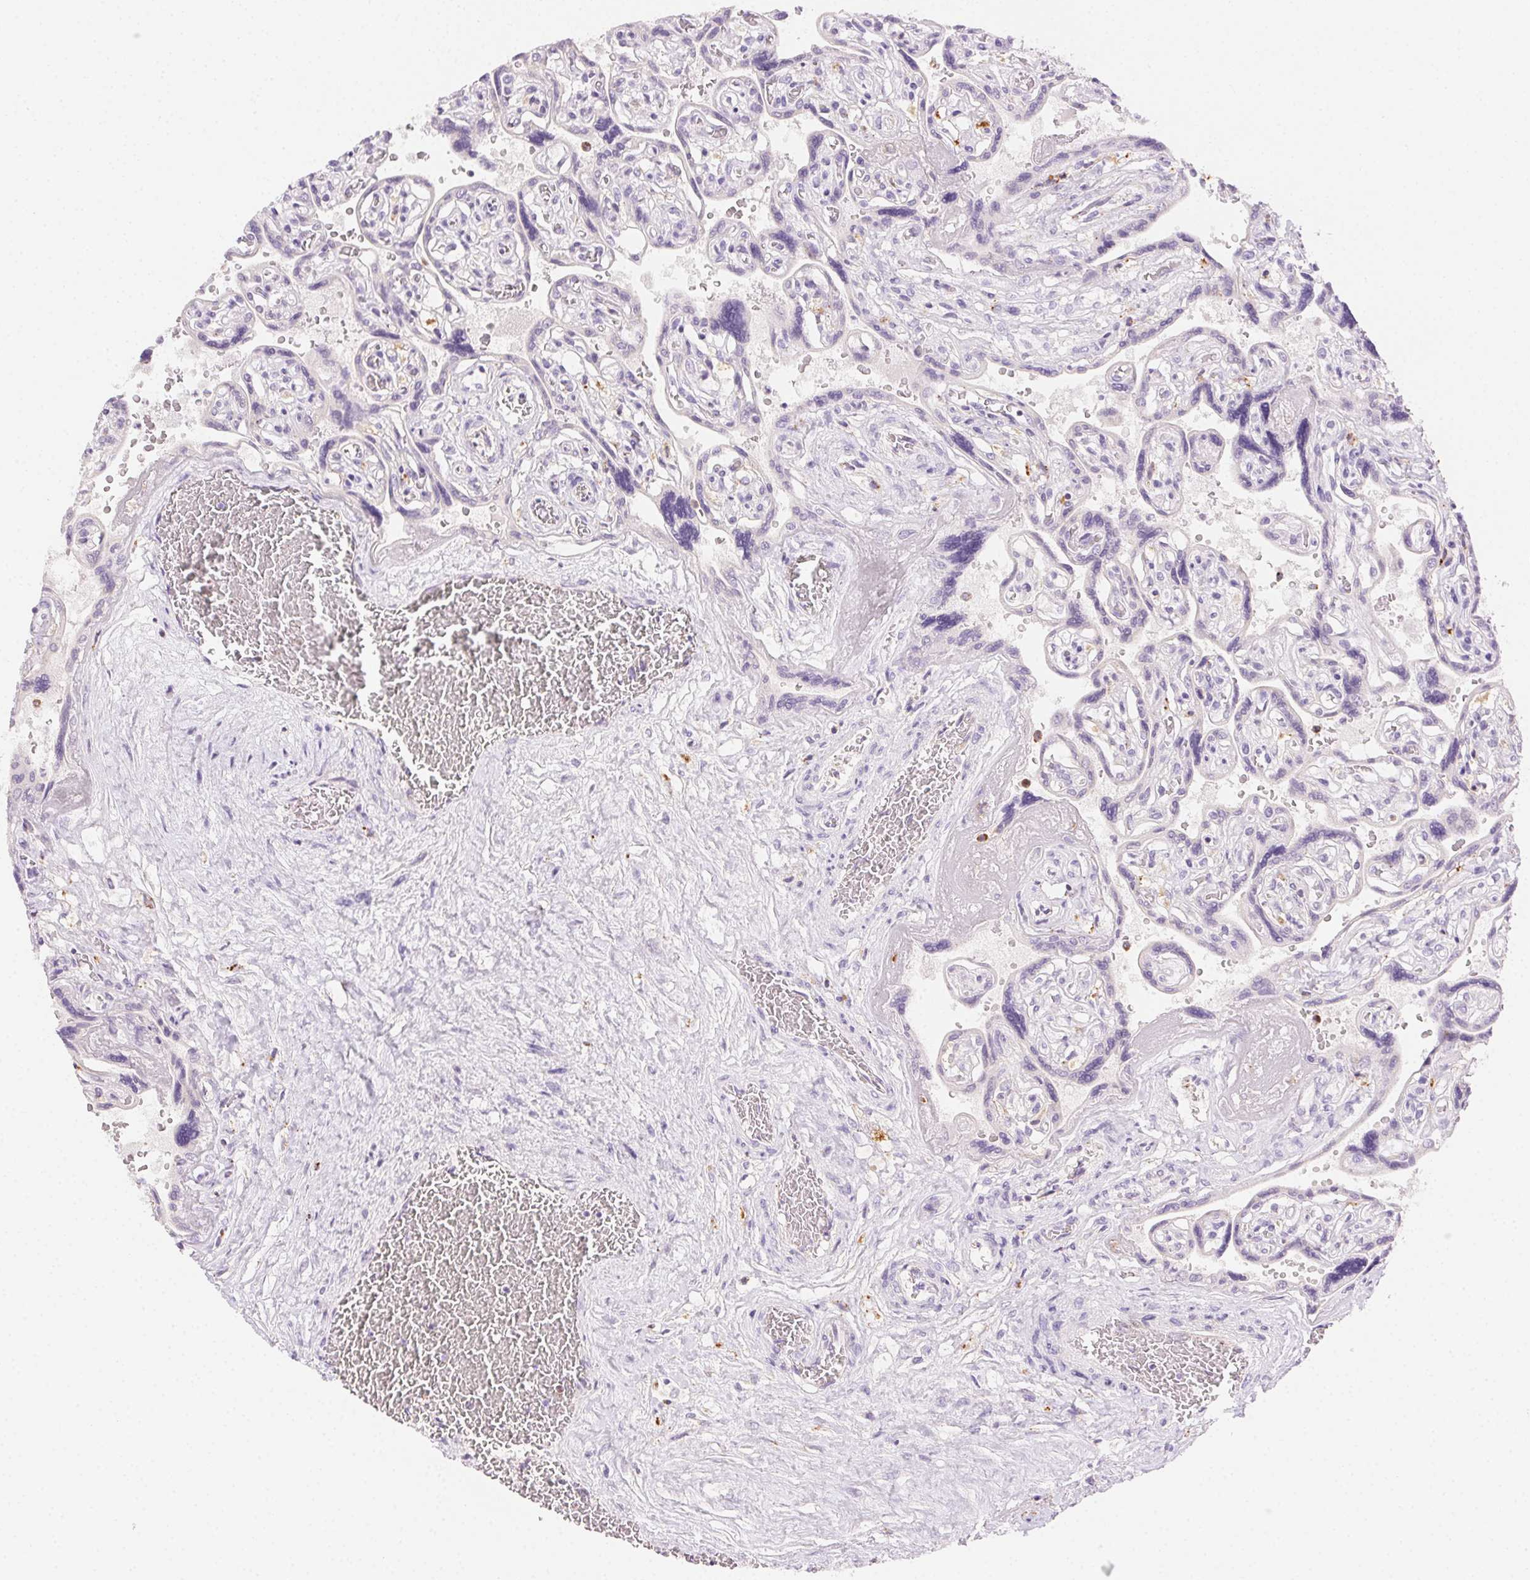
{"staining": {"intensity": "negative", "quantity": "none", "location": "none"}, "tissue": "placenta", "cell_type": "Decidual cells", "image_type": "normal", "snomed": [{"axis": "morphology", "description": "Normal tissue, NOS"}, {"axis": "topography", "description": "Placenta"}], "caption": "This micrograph is of unremarkable placenta stained with immunohistochemistry to label a protein in brown with the nuclei are counter-stained blue. There is no expression in decidual cells. (DAB (3,3'-diaminobenzidine) immunohistochemistry (IHC) visualized using brightfield microscopy, high magnification).", "gene": "SCPEP1", "patient": {"sex": "female", "age": 32}}